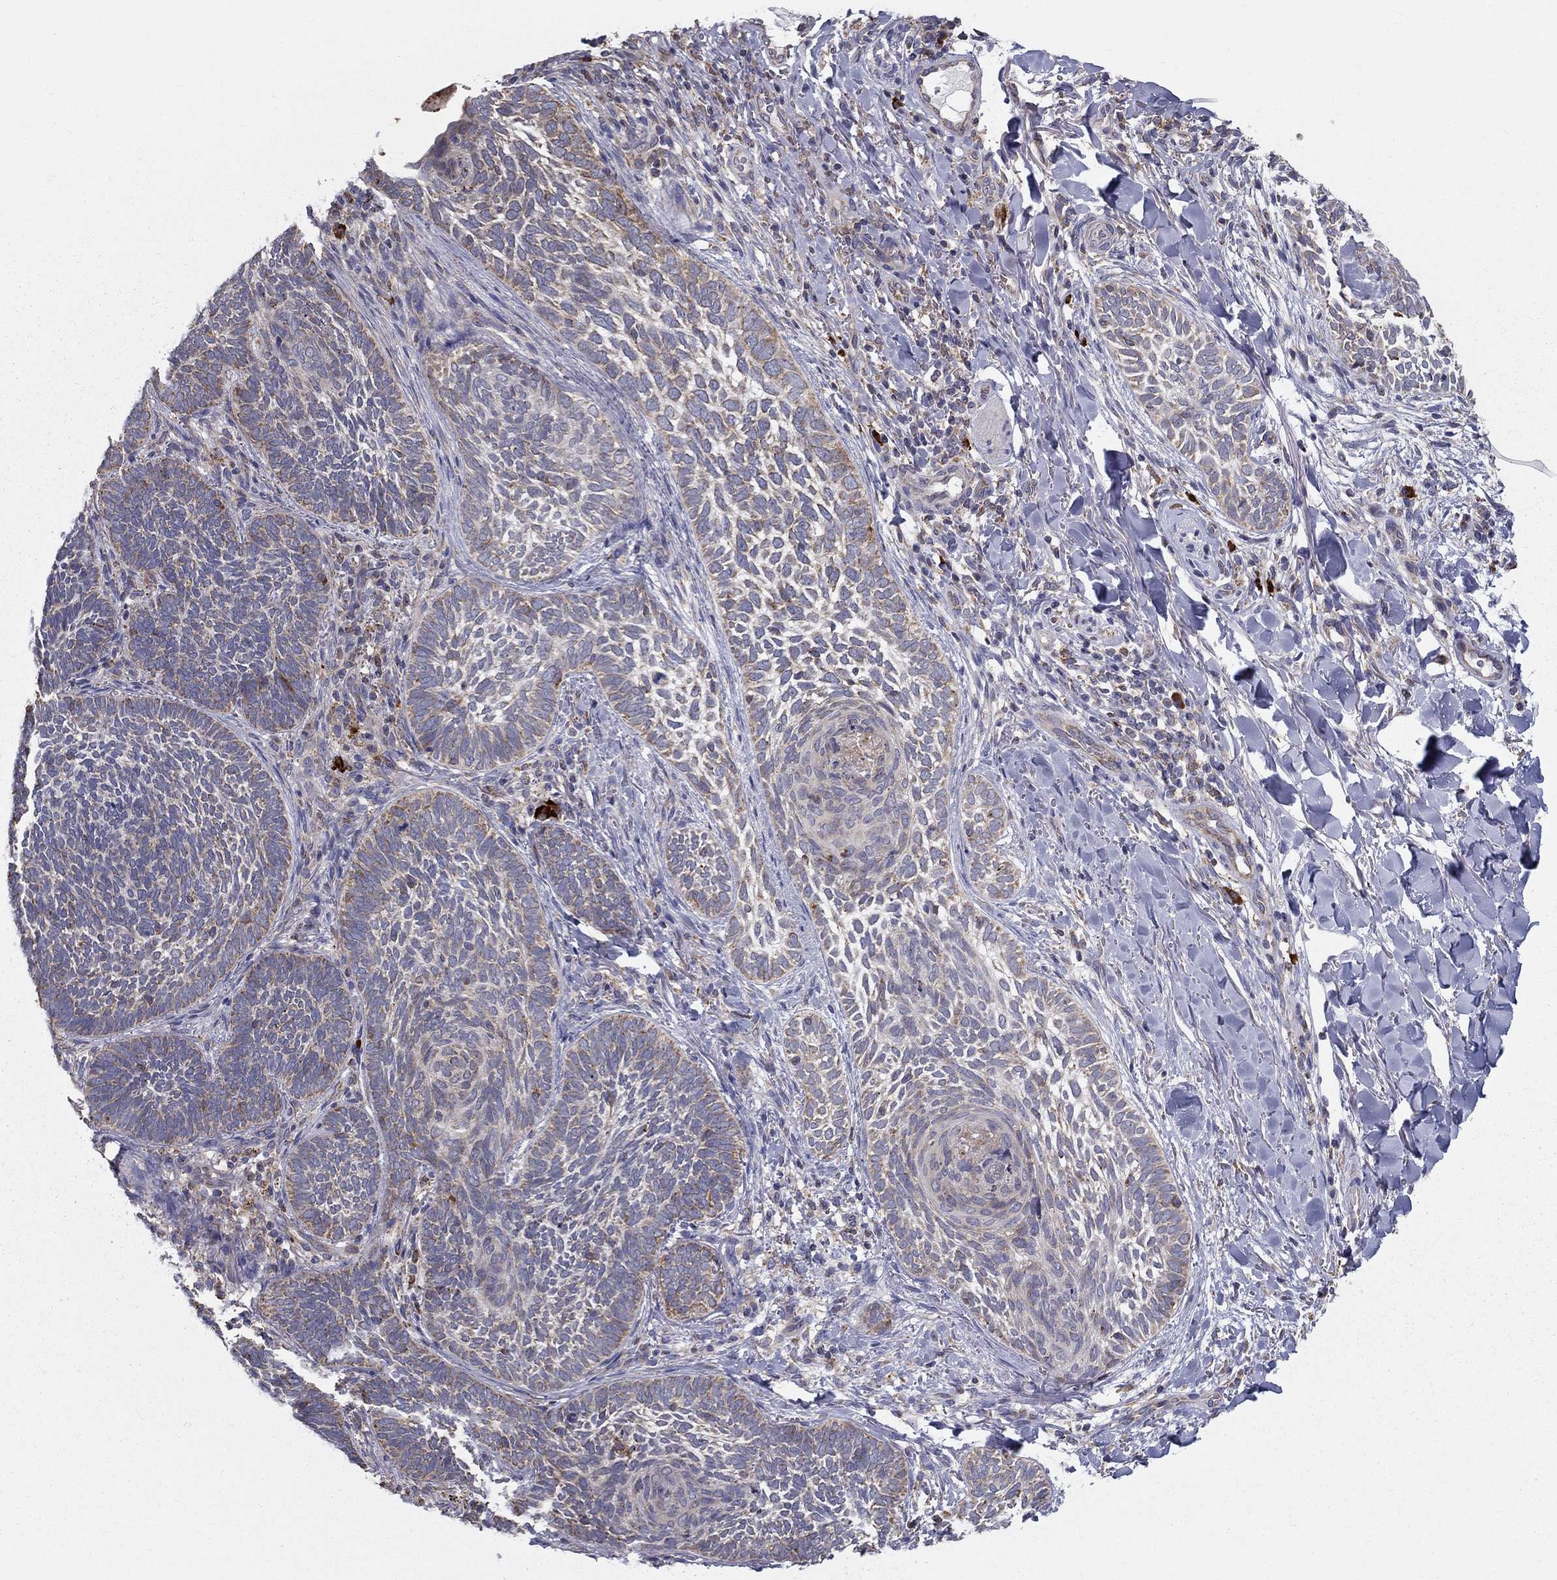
{"staining": {"intensity": "negative", "quantity": "none", "location": "none"}, "tissue": "skin cancer", "cell_type": "Tumor cells", "image_type": "cancer", "snomed": [{"axis": "morphology", "description": "Normal tissue, NOS"}, {"axis": "morphology", "description": "Basal cell carcinoma"}, {"axis": "topography", "description": "Skin"}], "caption": "Skin cancer stained for a protein using IHC demonstrates no expression tumor cells.", "gene": "PRDX4", "patient": {"sex": "male", "age": 46}}